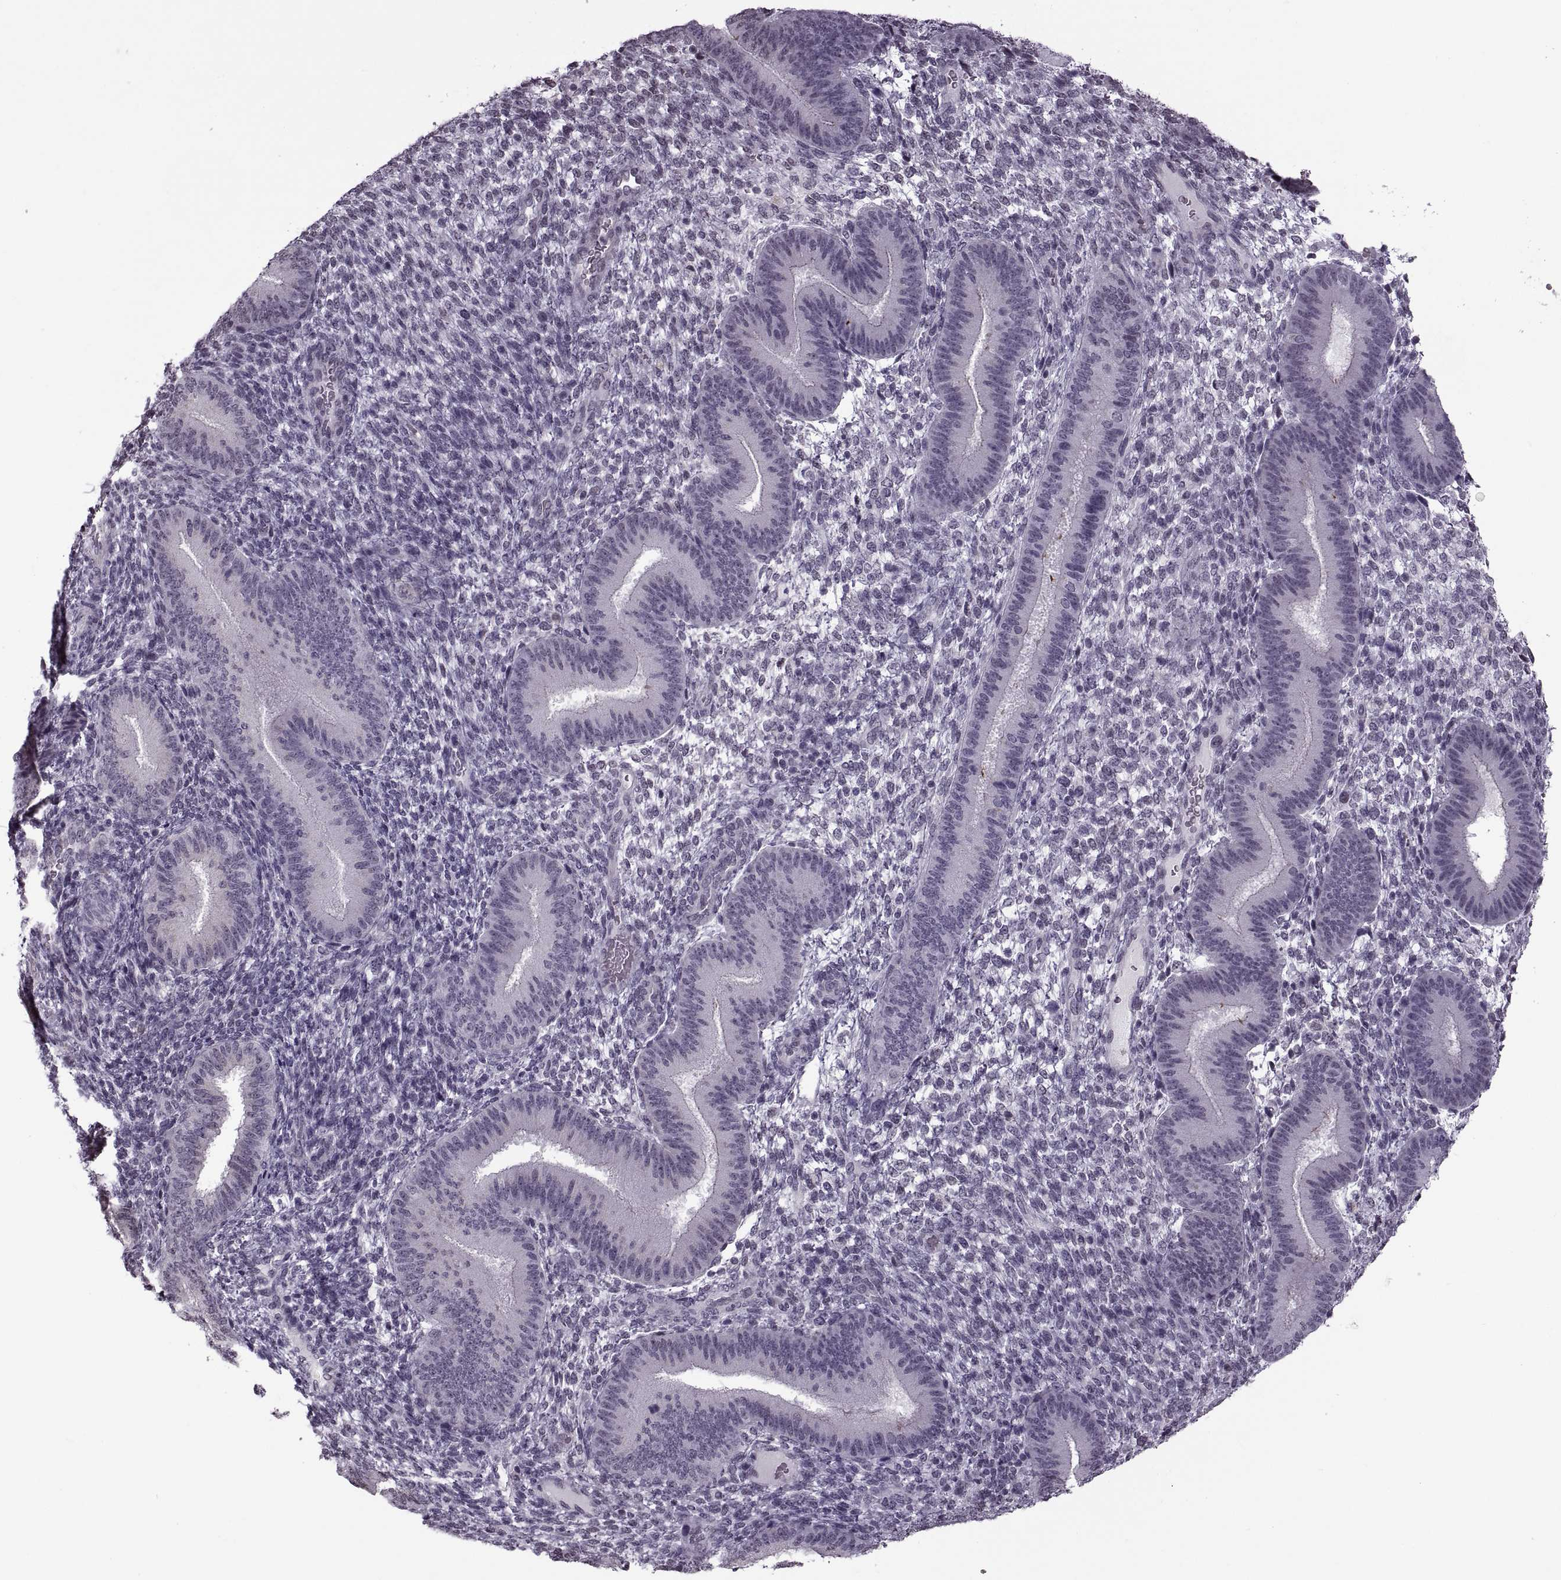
{"staining": {"intensity": "negative", "quantity": "none", "location": "none"}, "tissue": "endometrium", "cell_type": "Cells in endometrial stroma", "image_type": "normal", "snomed": [{"axis": "morphology", "description": "Normal tissue, NOS"}, {"axis": "topography", "description": "Endometrium"}], "caption": "Immunohistochemistry (IHC) of benign human endometrium shows no staining in cells in endometrial stroma. Nuclei are stained in blue.", "gene": "PRSS37", "patient": {"sex": "female", "age": 39}}